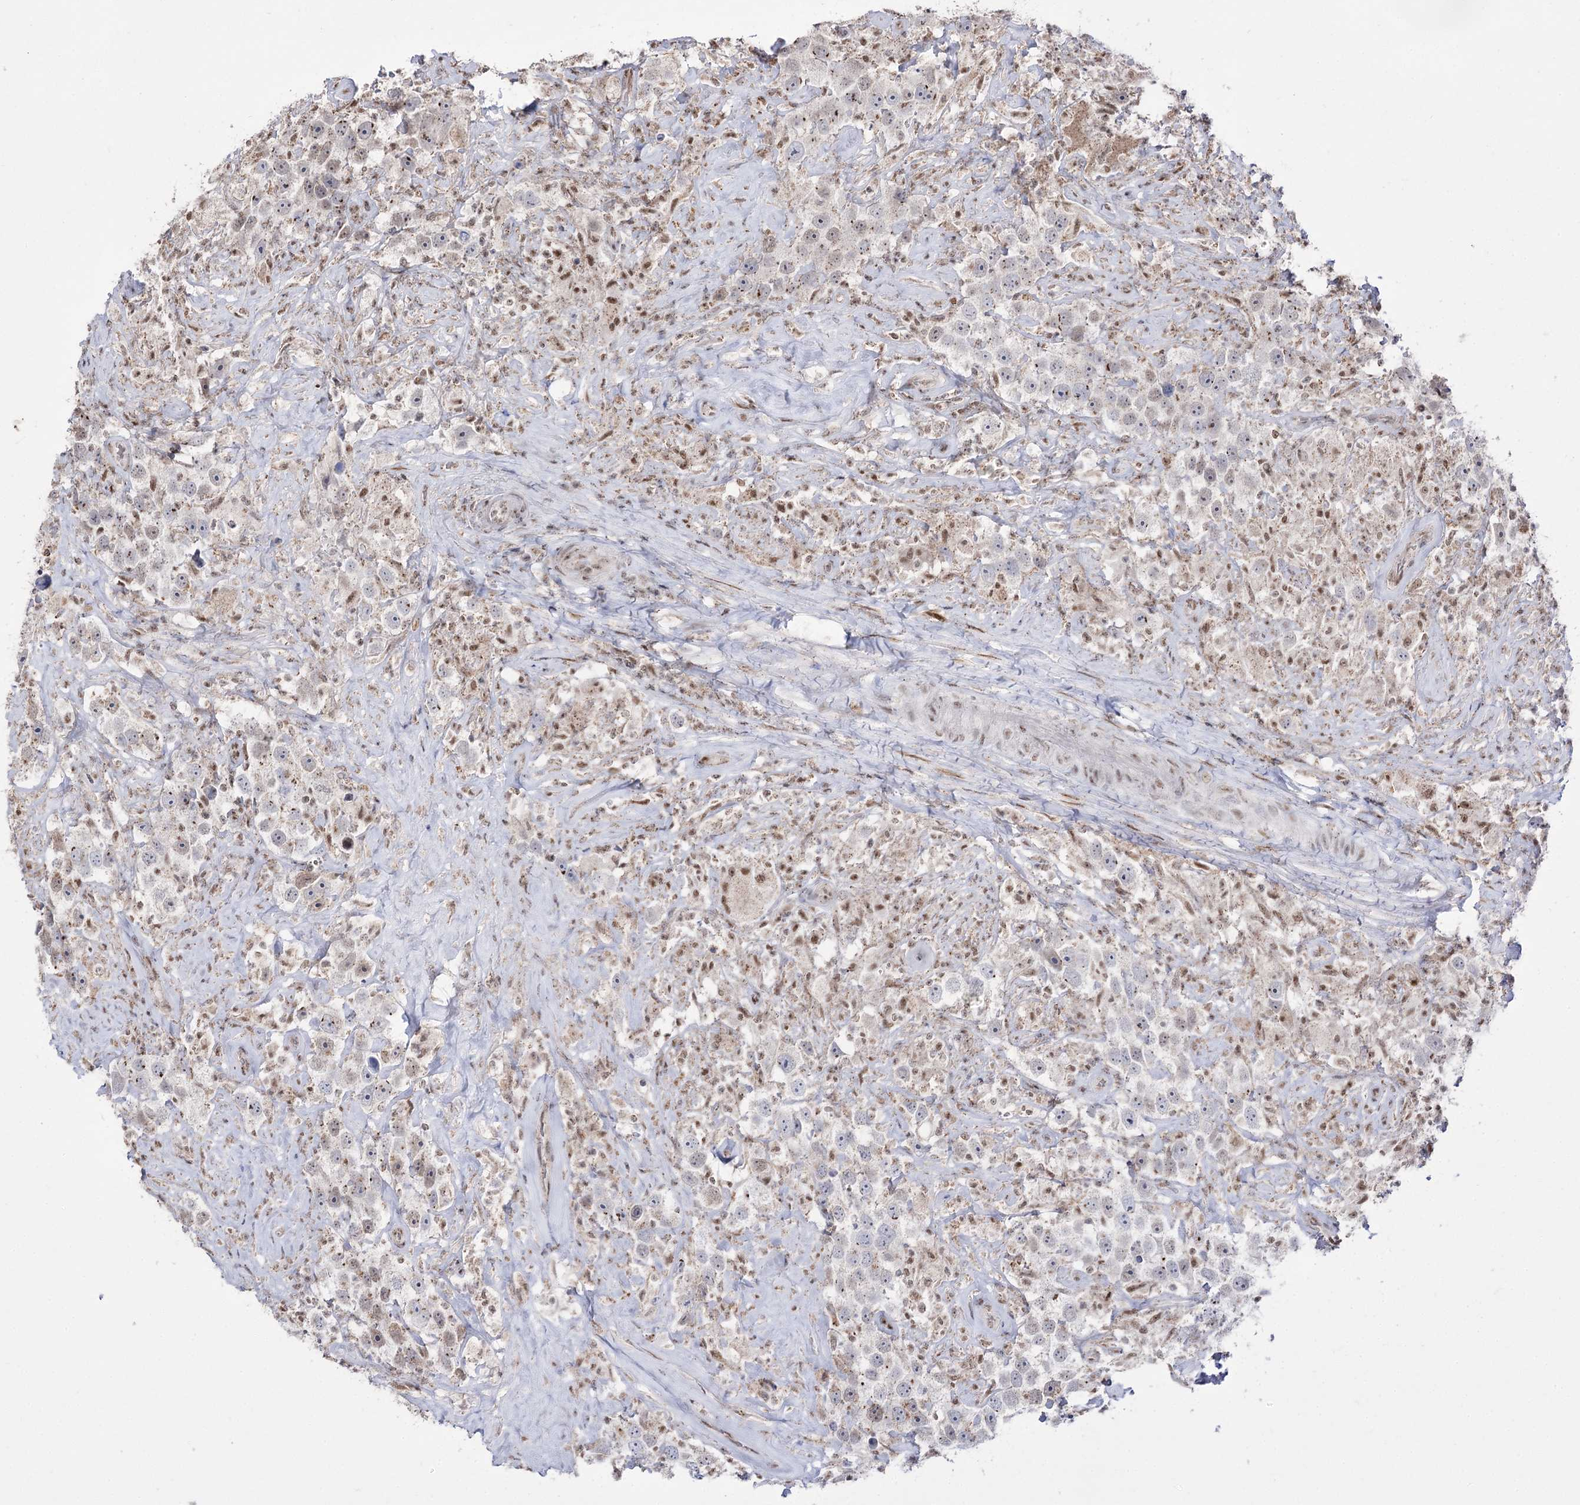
{"staining": {"intensity": "weak", "quantity": "25%-75%", "location": "cytoplasmic/membranous,nuclear"}, "tissue": "testis cancer", "cell_type": "Tumor cells", "image_type": "cancer", "snomed": [{"axis": "morphology", "description": "Seminoma, NOS"}, {"axis": "topography", "description": "Testis"}], "caption": "The immunohistochemical stain highlights weak cytoplasmic/membranous and nuclear staining in tumor cells of seminoma (testis) tissue.", "gene": "VGLL4", "patient": {"sex": "male", "age": 49}}